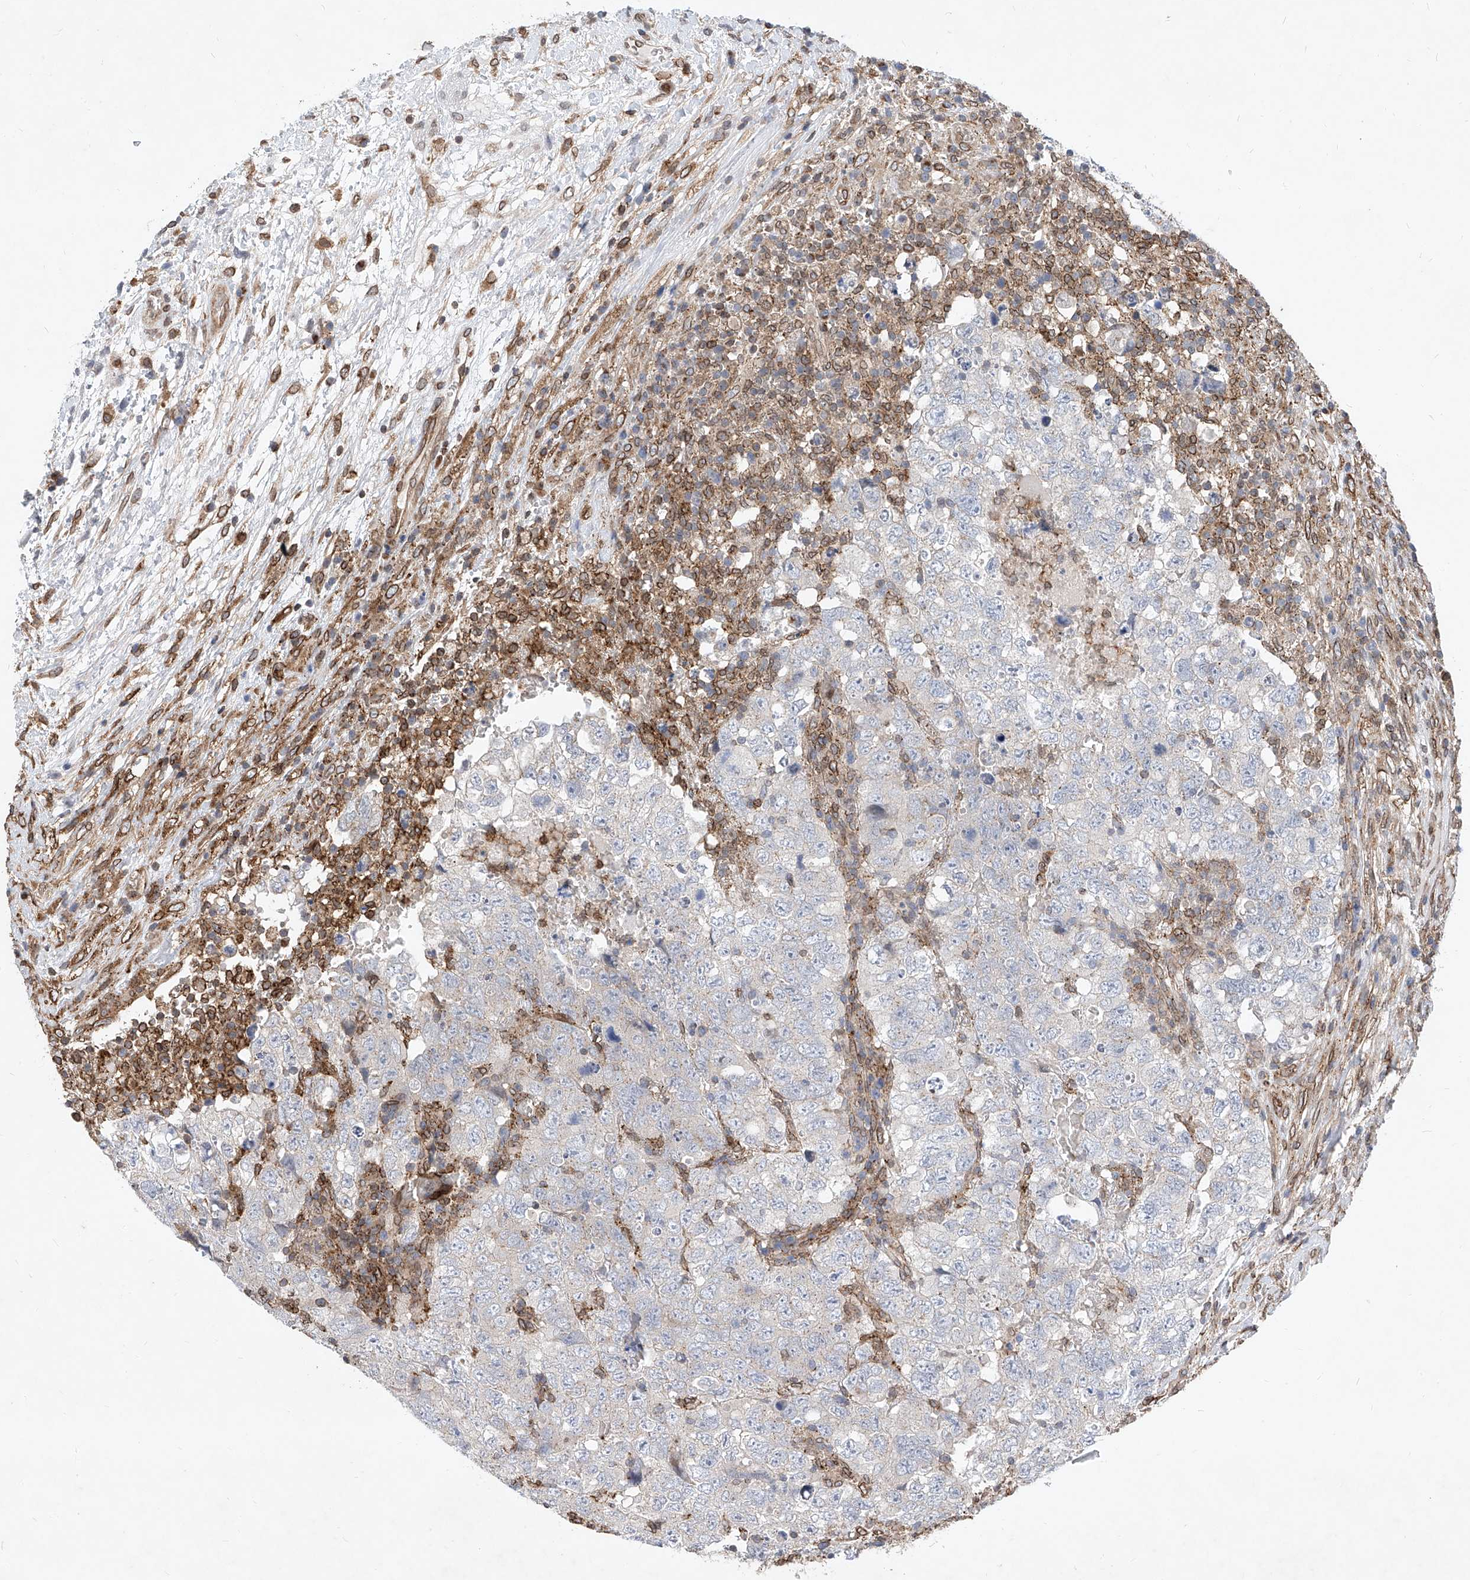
{"staining": {"intensity": "negative", "quantity": "none", "location": "none"}, "tissue": "testis cancer", "cell_type": "Tumor cells", "image_type": "cancer", "snomed": [{"axis": "morphology", "description": "Carcinoma, Embryonal, NOS"}, {"axis": "topography", "description": "Testis"}], "caption": "Tumor cells show no significant protein positivity in testis cancer.", "gene": "MX2", "patient": {"sex": "male", "age": 37}}